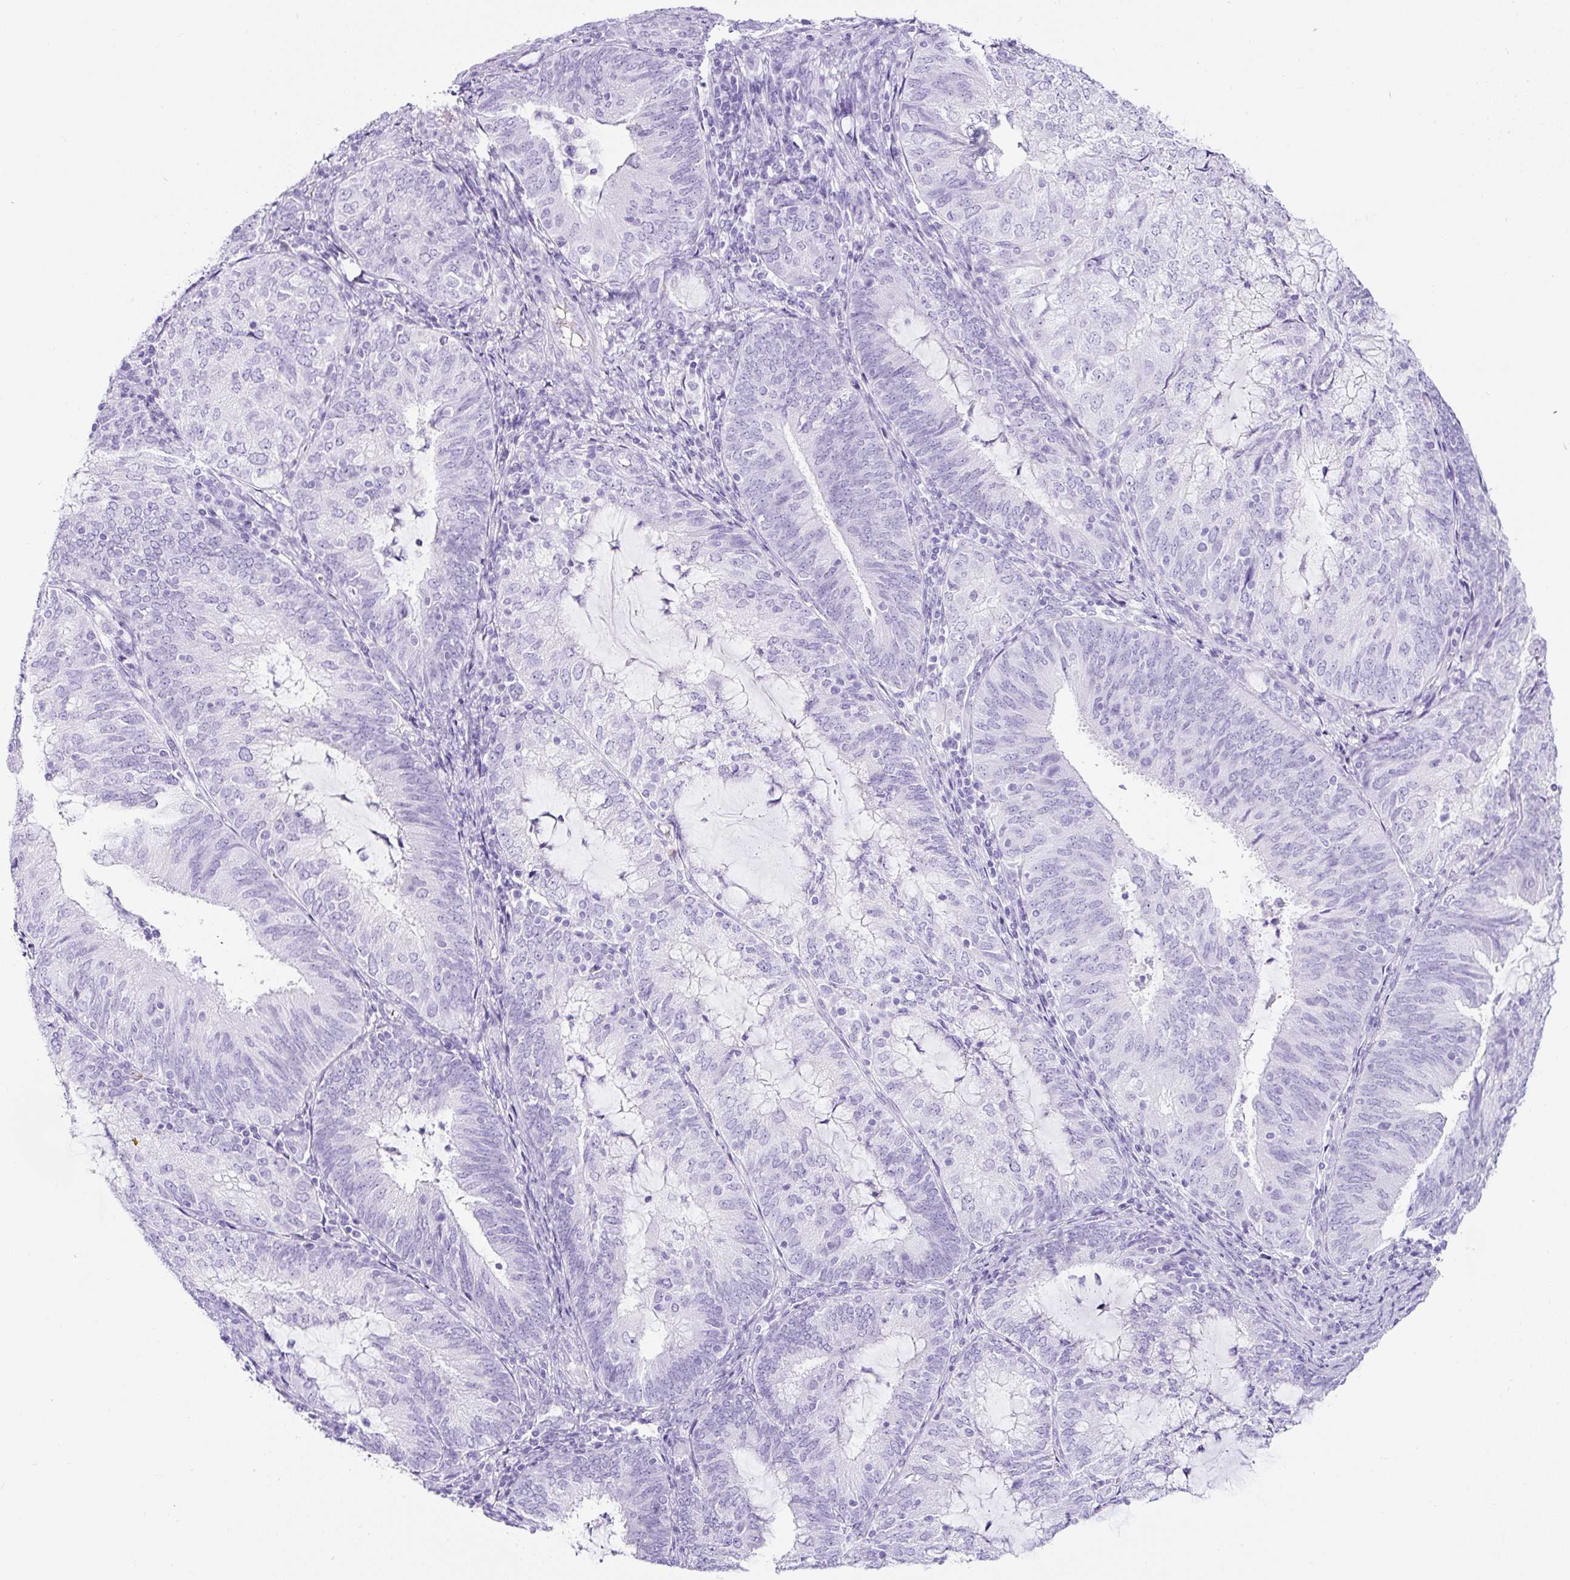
{"staining": {"intensity": "negative", "quantity": "none", "location": "none"}, "tissue": "endometrial cancer", "cell_type": "Tumor cells", "image_type": "cancer", "snomed": [{"axis": "morphology", "description": "Adenocarcinoma, NOS"}, {"axis": "topography", "description": "Endometrium"}], "caption": "IHC of human adenocarcinoma (endometrial) exhibits no expression in tumor cells.", "gene": "TMEM200B", "patient": {"sex": "female", "age": 81}}